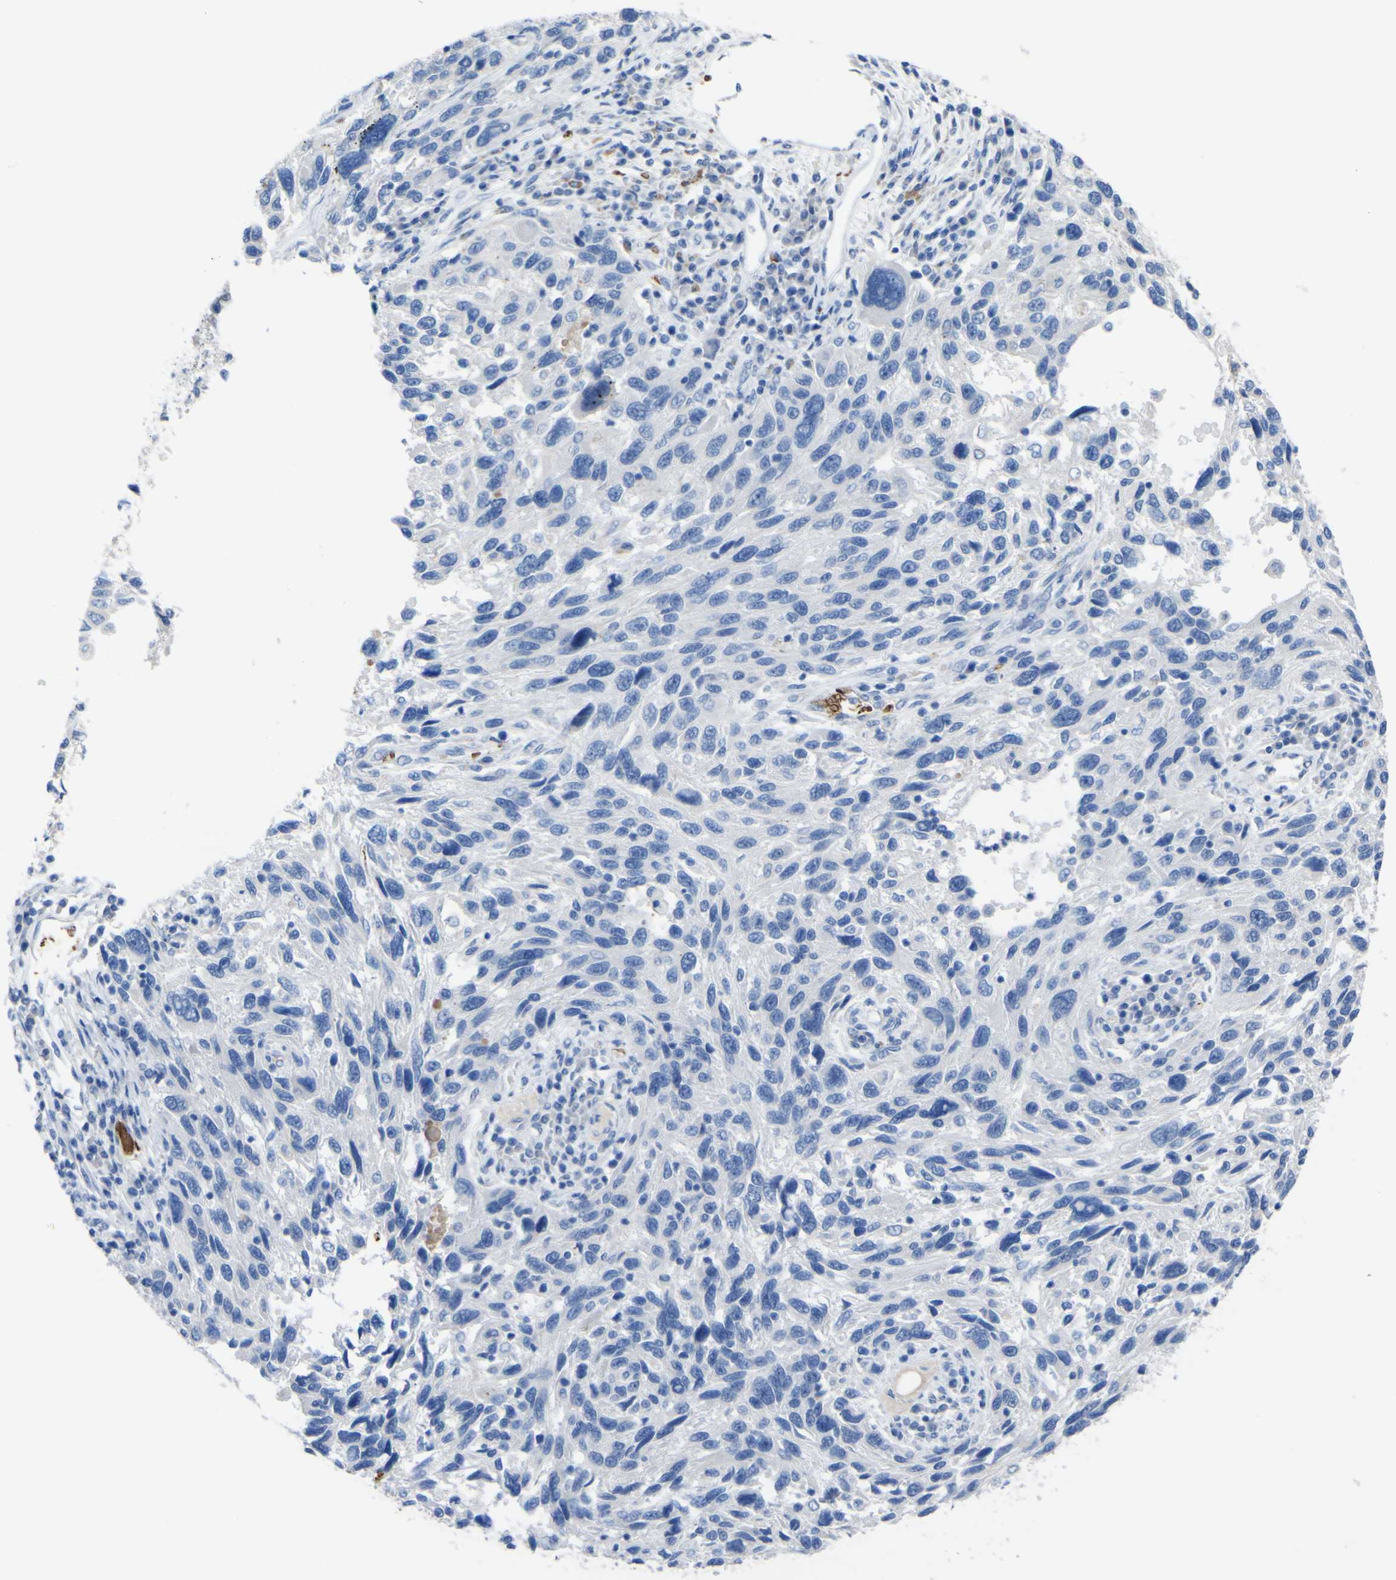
{"staining": {"intensity": "negative", "quantity": "none", "location": "none"}, "tissue": "melanoma", "cell_type": "Tumor cells", "image_type": "cancer", "snomed": [{"axis": "morphology", "description": "Malignant melanoma, NOS"}, {"axis": "topography", "description": "Skin"}], "caption": "A histopathology image of human malignant melanoma is negative for staining in tumor cells.", "gene": "GCM1", "patient": {"sex": "male", "age": 53}}